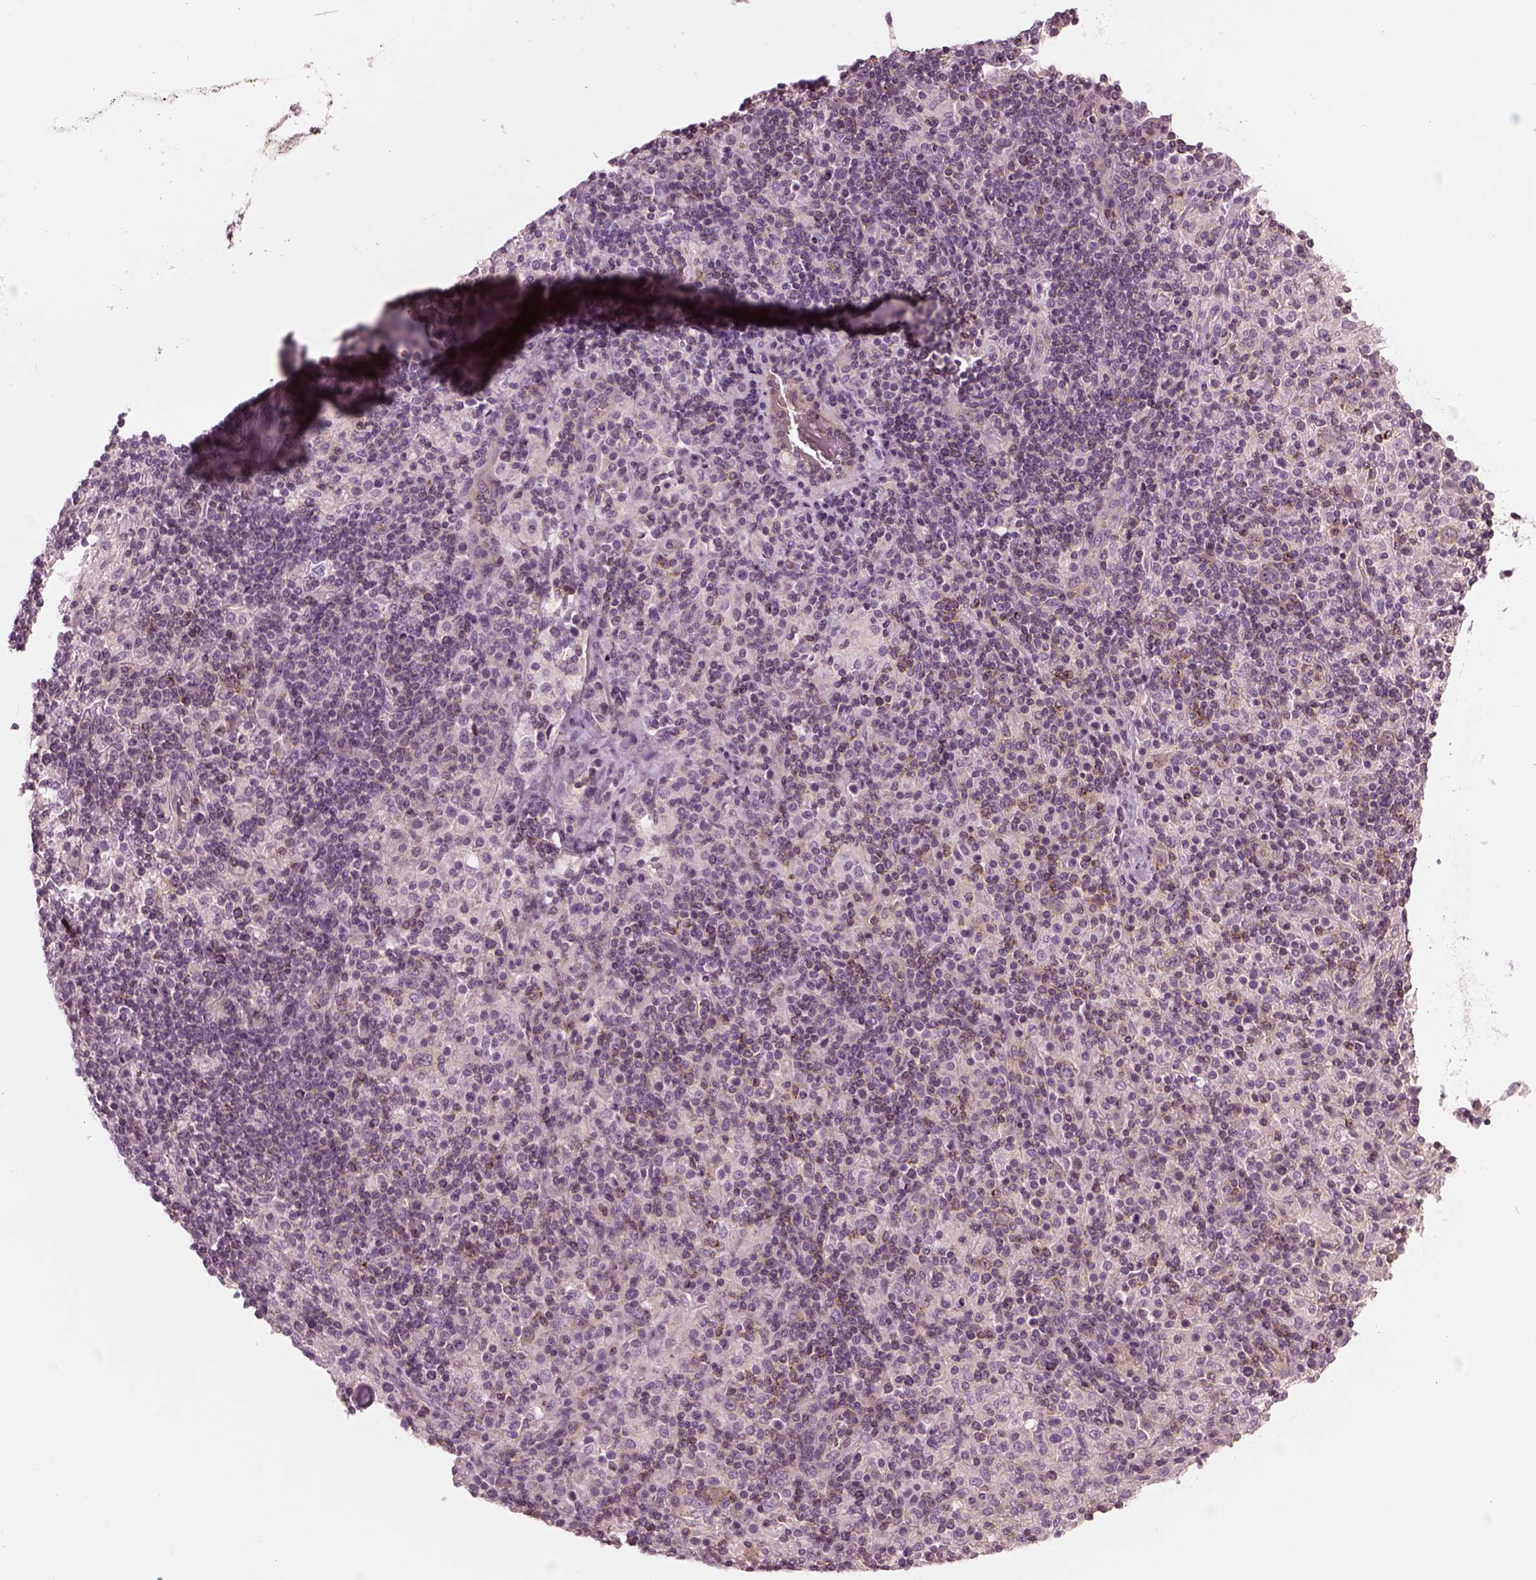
{"staining": {"intensity": "negative", "quantity": "none", "location": "none"}, "tissue": "lymphoma", "cell_type": "Tumor cells", "image_type": "cancer", "snomed": [{"axis": "morphology", "description": "Hodgkin's disease, NOS"}, {"axis": "topography", "description": "Lymph node"}], "caption": "An IHC micrograph of lymphoma is shown. There is no staining in tumor cells of lymphoma.", "gene": "SLC2A3", "patient": {"sex": "male", "age": 70}}